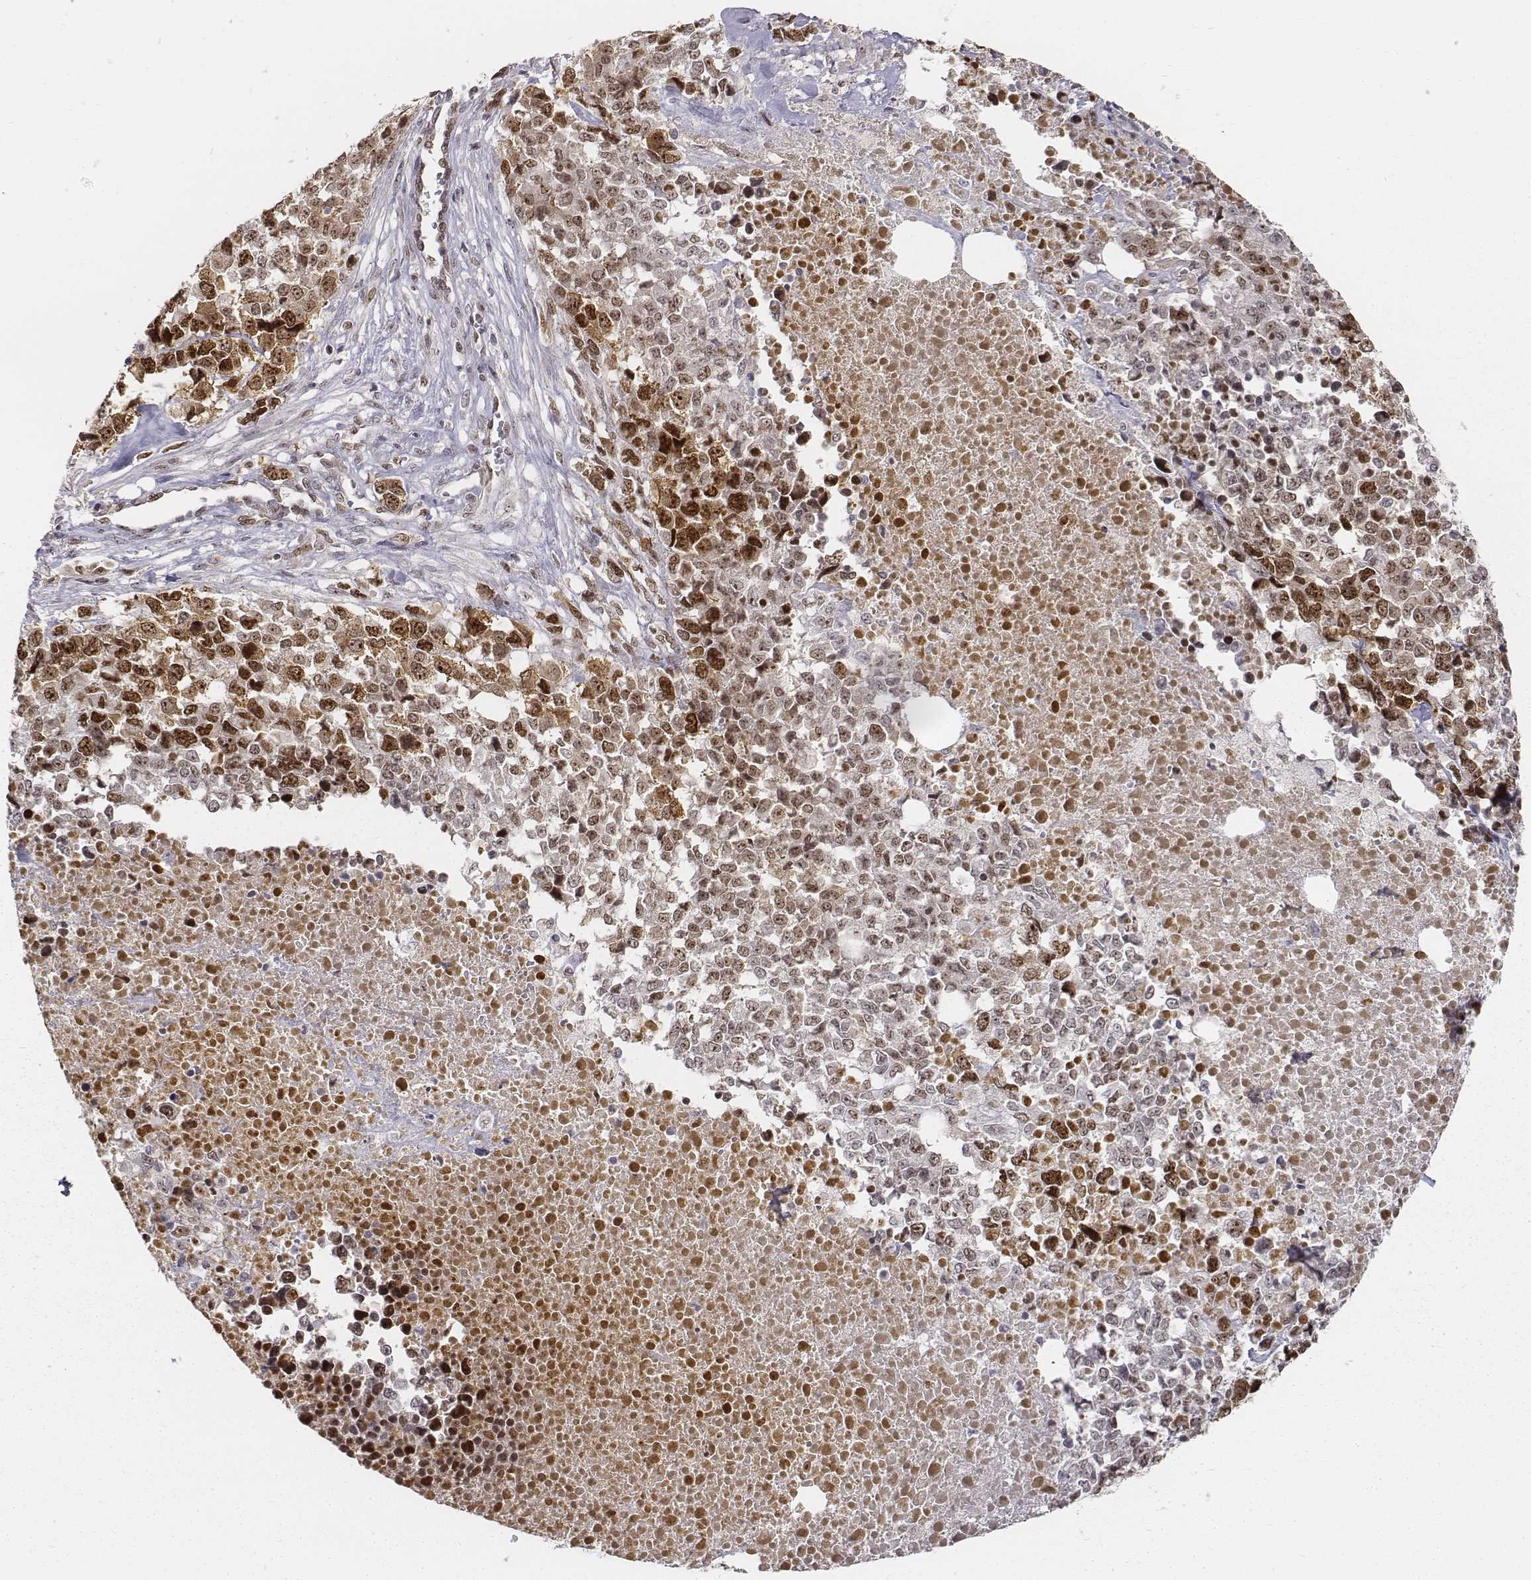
{"staining": {"intensity": "moderate", "quantity": ">75%", "location": "nuclear"}, "tissue": "melanoma", "cell_type": "Tumor cells", "image_type": "cancer", "snomed": [{"axis": "morphology", "description": "Malignant melanoma, Metastatic site"}, {"axis": "topography", "description": "Skin"}], "caption": "DAB (3,3'-diaminobenzidine) immunohistochemical staining of melanoma demonstrates moderate nuclear protein positivity in approximately >75% of tumor cells.", "gene": "PHF6", "patient": {"sex": "male", "age": 84}}